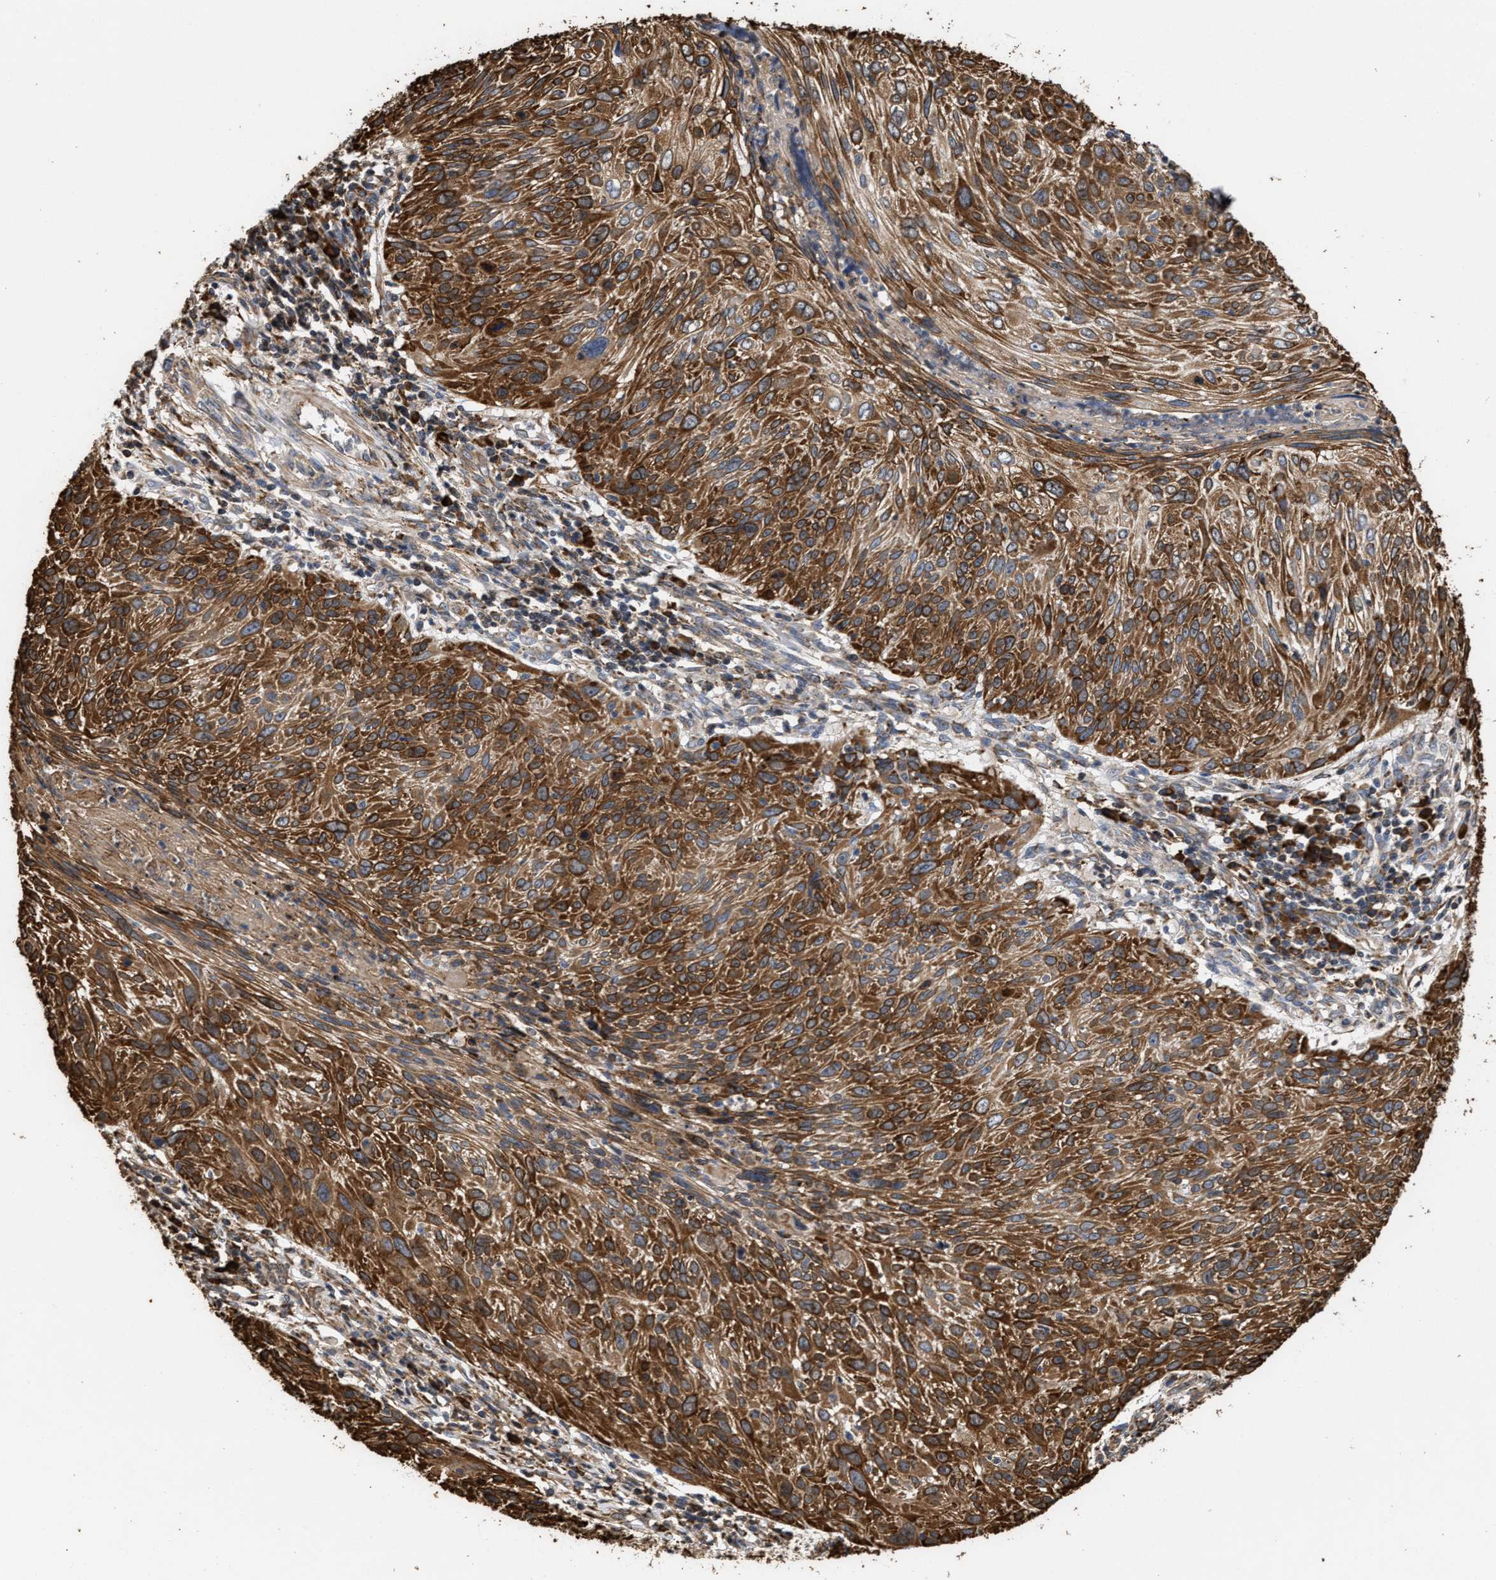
{"staining": {"intensity": "strong", "quantity": "25%-75%", "location": "cytoplasmic/membranous"}, "tissue": "cervical cancer", "cell_type": "Tumor cells", "image_type": "cancer", "snomed": [{"axis": "morphology", "description": "Squamous cell carcinoma, NOS"}, {"axis": "topography", "description": "Cervix"}], "caption": "This micrograph displays immunohistochemistry (IHC) staining of cervical cancer (squamous cell carcinoma), with high strong cytoplasmic/membranous expression in about 25%-75% of tumor cells.", "gene": "GOSR1", "patient": {"sex": "female", "age": 51}}